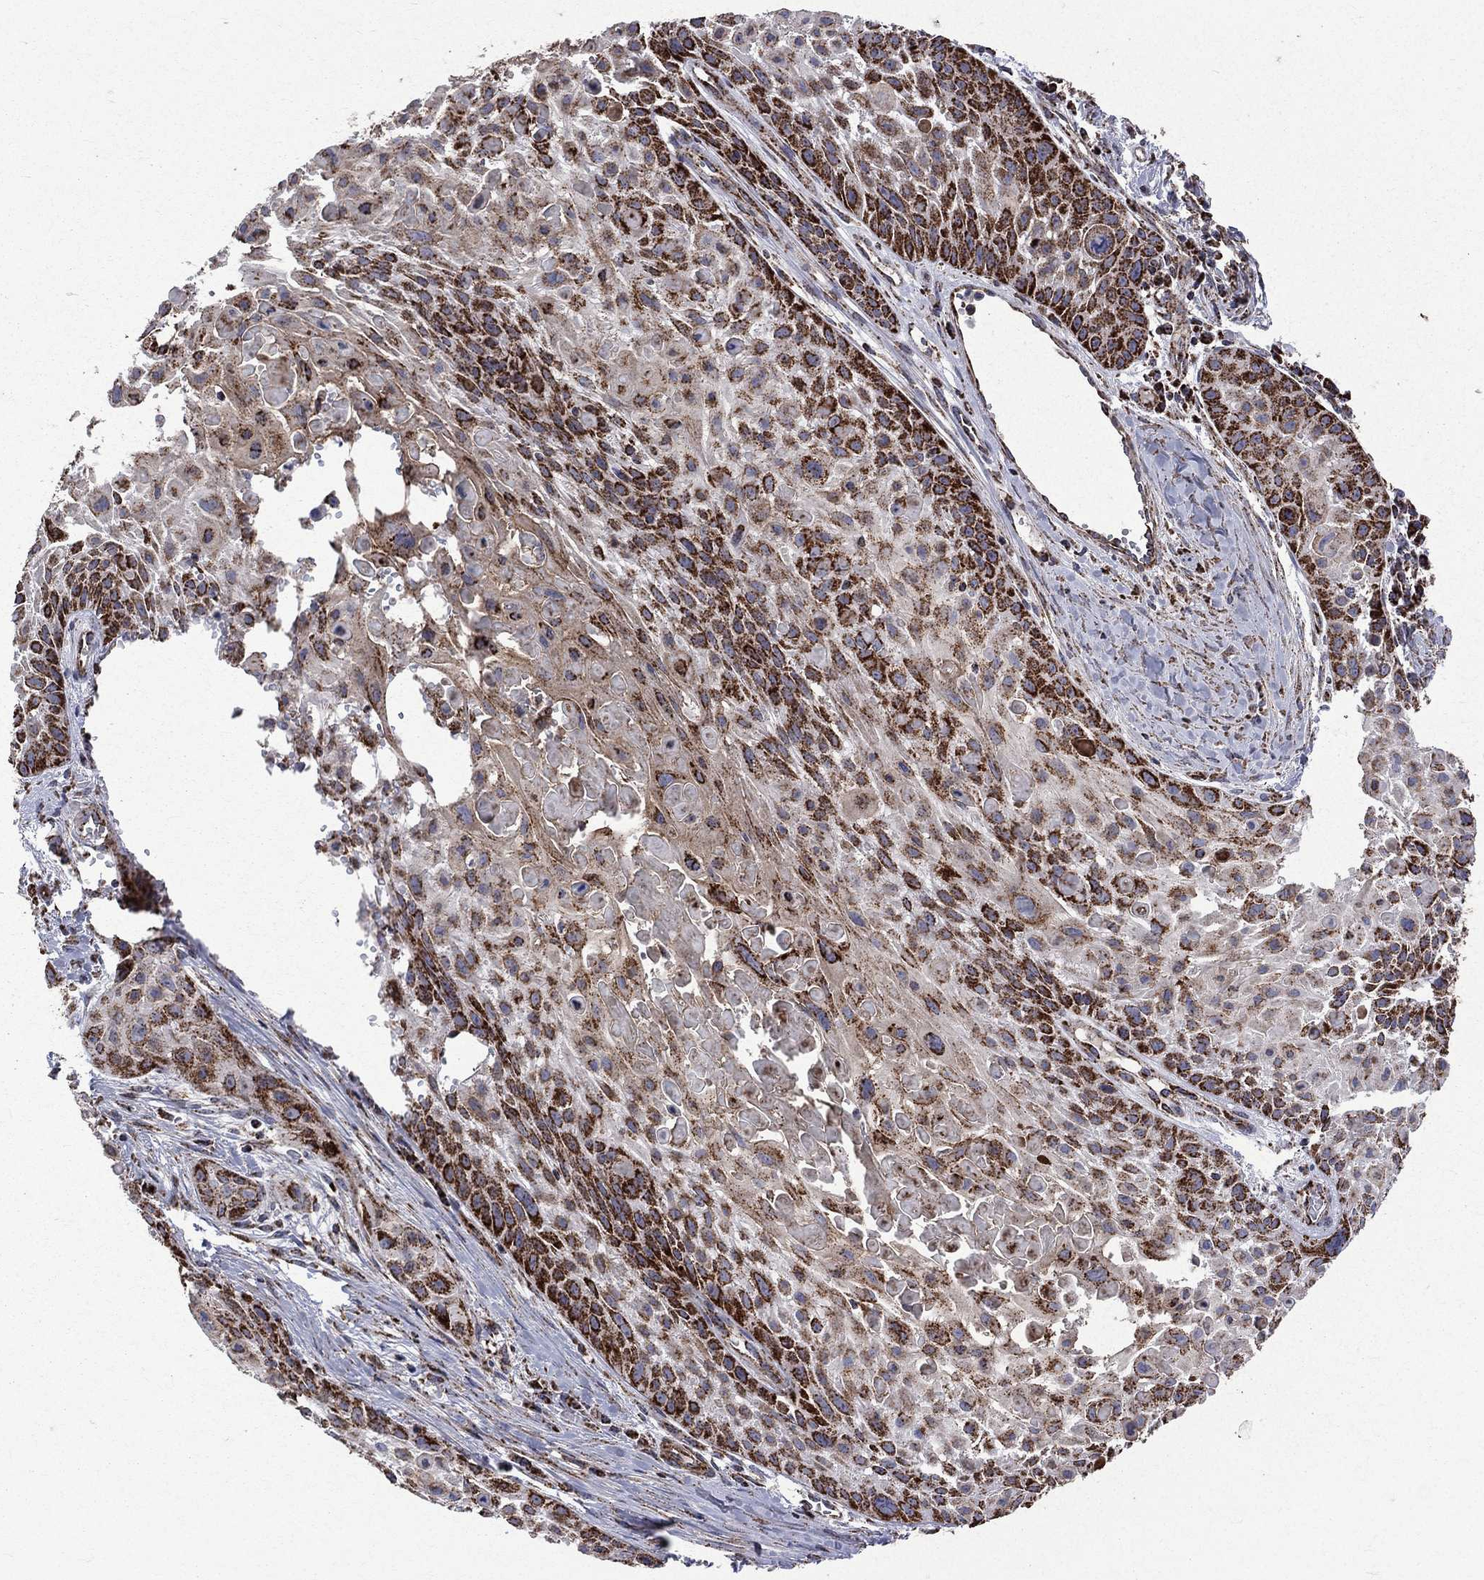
{"staining": {"intensity": "strong", "quantity": "25%-75%", "location": "cytoplasmic/membranous"}, "tissue": "skin cancer", "cell_type": "Tumor cells", "image_type": "cancer", "snomed": [{"axis": "morphology", "description": "Squamous cell carcinoma, NOS"}, {"axis": "topography", "description": "Skin"}, {"axis": "topography", "description": "Anal"}], "caption": "High-magnification brightfield microscopy of skin squamous cell carcinoma stained with DAB (3,3'-diaminobenzidine) (brown) and counterstained with hematoxylin (blue). tumor cells exhibit strong cytoplasmic/membranous positivity is appreciated in about25%-75% of cells.", "gene": "GOT2", "patient": {"sex": "female", "age": 75}}